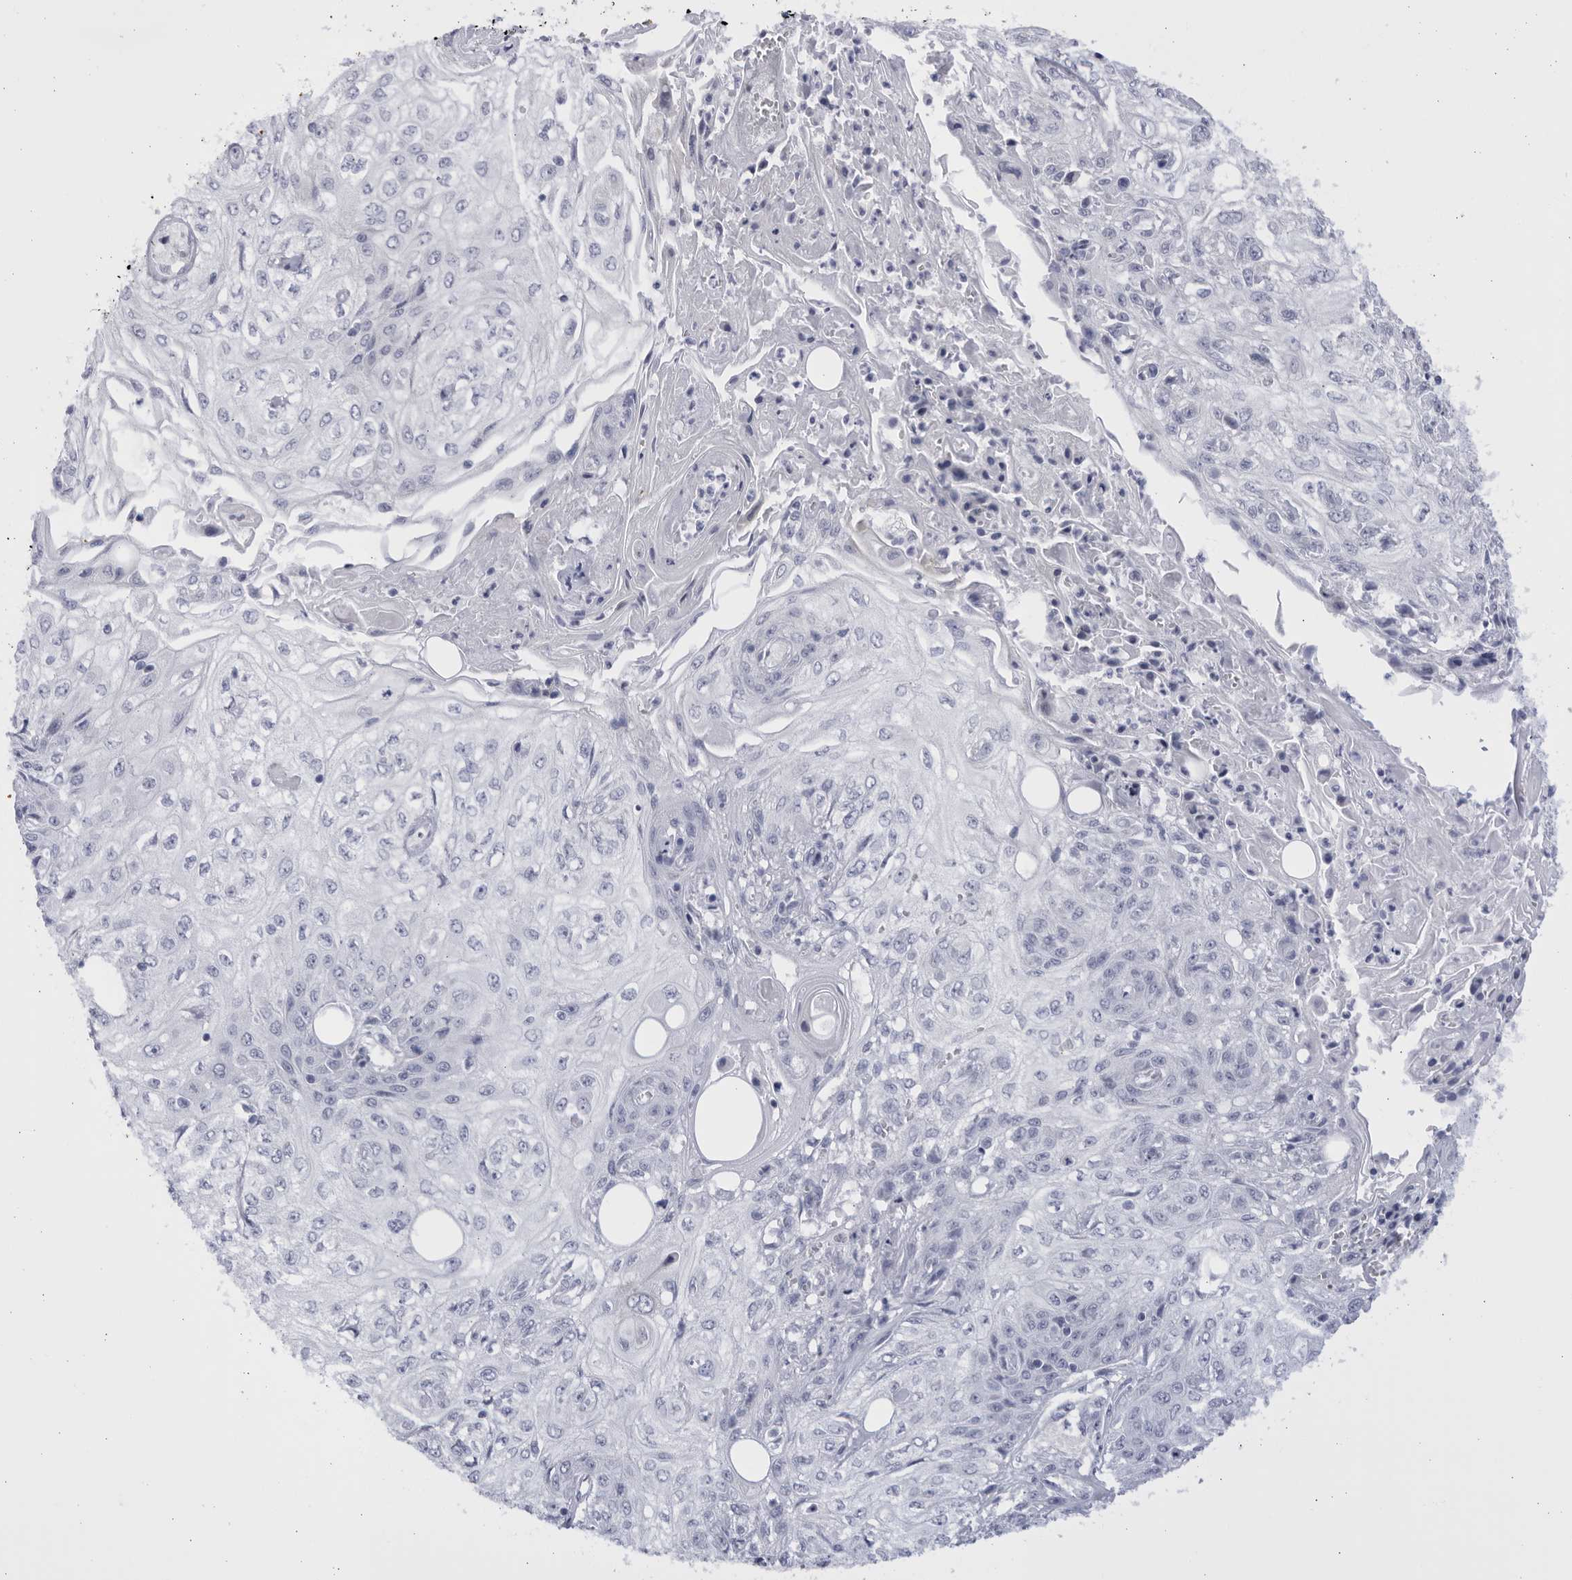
{"staining": {"intensity": "negative", "quantity": "none", "location": "none"}, "tissue": "skin cancer", "cell_type": "Tumor cells", "image_type": "cancer", "snomed": [{"axis": "morphology", "description": "Squamous cell carcinoma, NOS"}, {"axis": "morphology", "description": "Squamous cell carcinoma, metastatic, NOS"}, {"axis": "topography", "description": "Skin"}, {"axis": "topography", "description": "Lymph node"}], "caption": "The histopathology image reveals no staining of tumor cells in skin cancer (metastatic squamous cell carcinoma).", "gene": "CCDC181", "patient": {"sex": "male", "age": 75}}